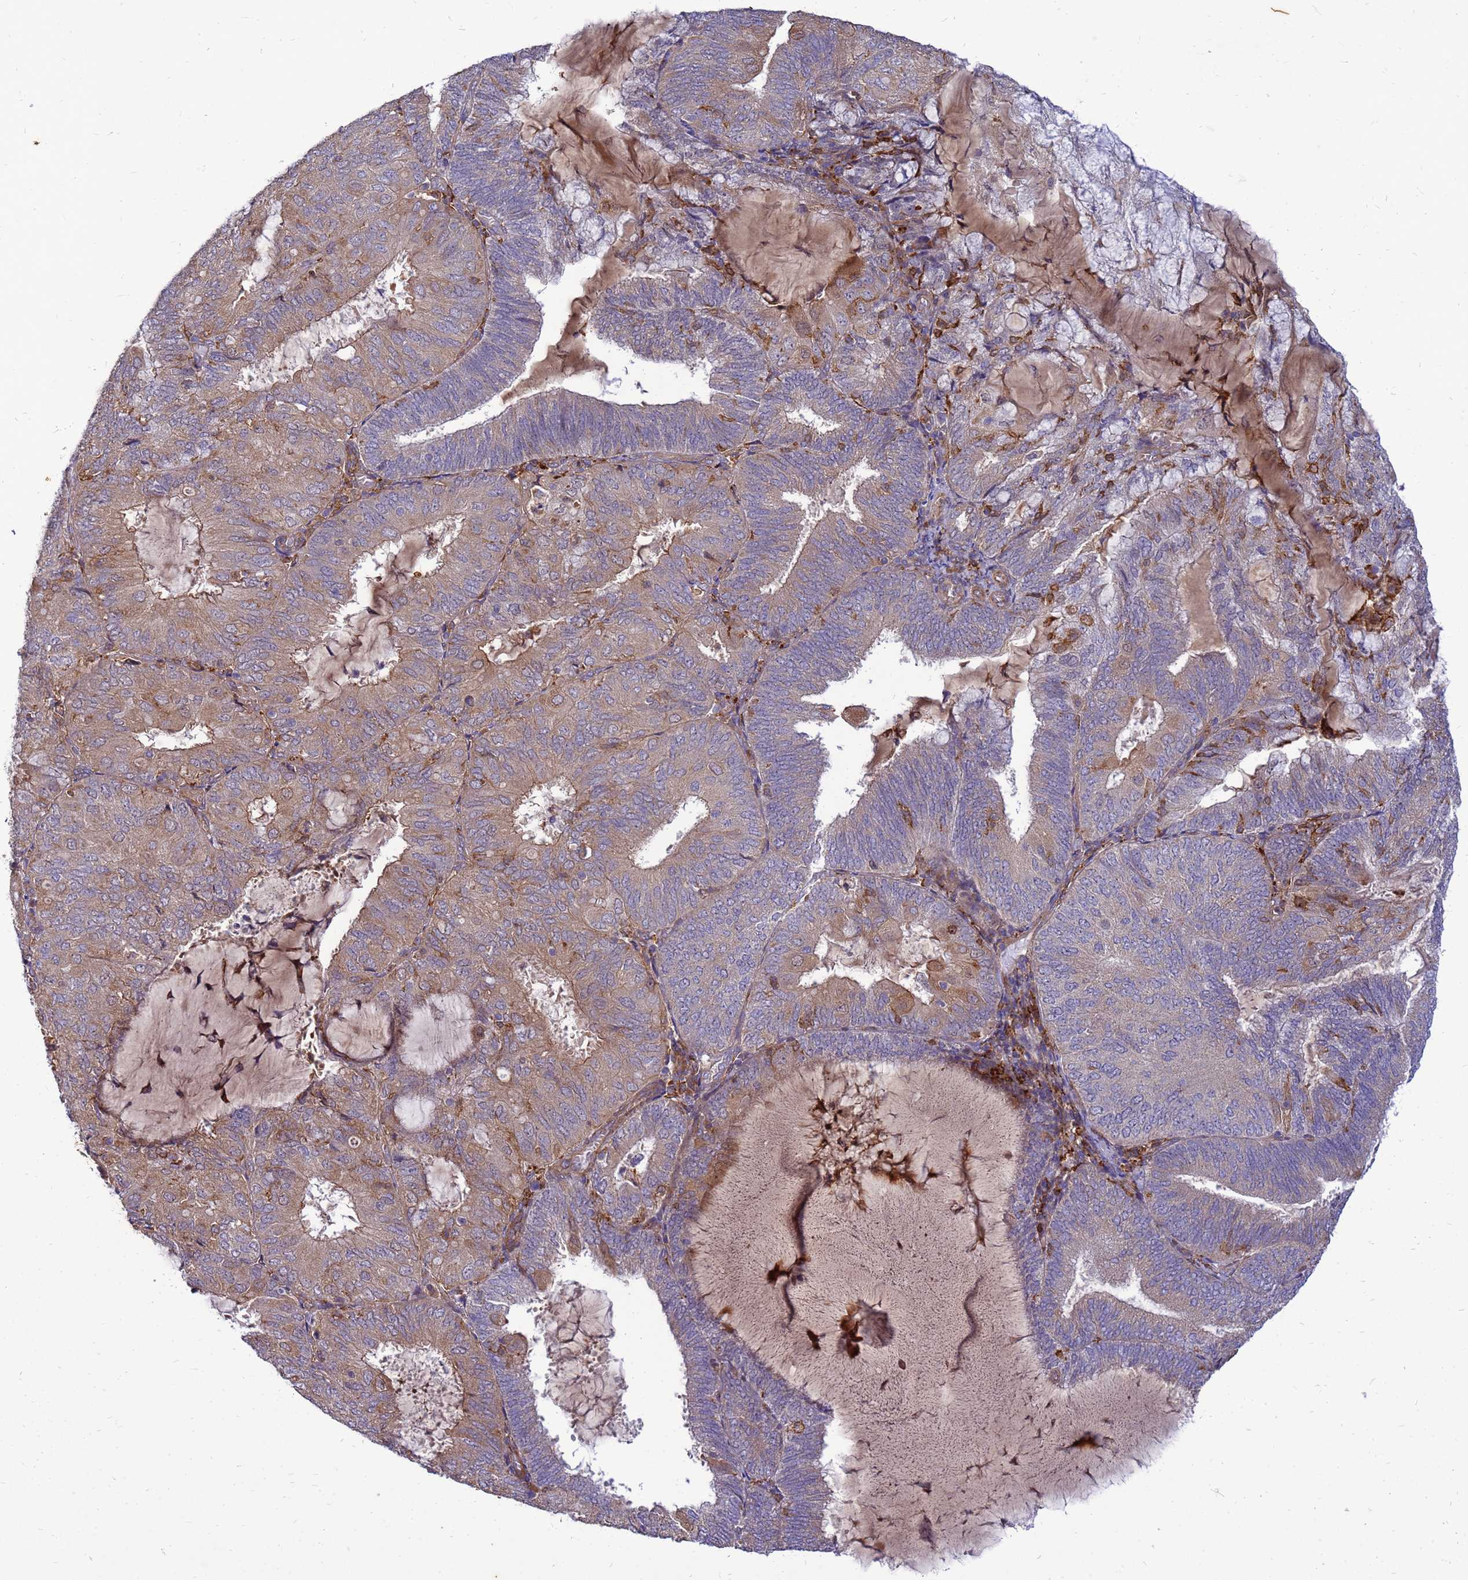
{"staining": {"intensity": "weak", "quantity": "25%-75%", "location": "cytoplasmic/membranous"}, "tissue": "endometrial cancer", "cell_type": "Tumor cells", "image_type": "cancer", "snomed": [{"axis": "morphology", "description": "Adenocarcinoma, NOS"}, {"axis": "topography", "description": "Endometrium"}], "caption": "Adenocarcinoma (endometrial) was stained to show a protein in brown. There is low levels of weak cytoplasmic/membranous staining in approximately 25%-75% of tumor cells.", "gene": "RNF215", "patient": {"sex": "female", "age": 81}}